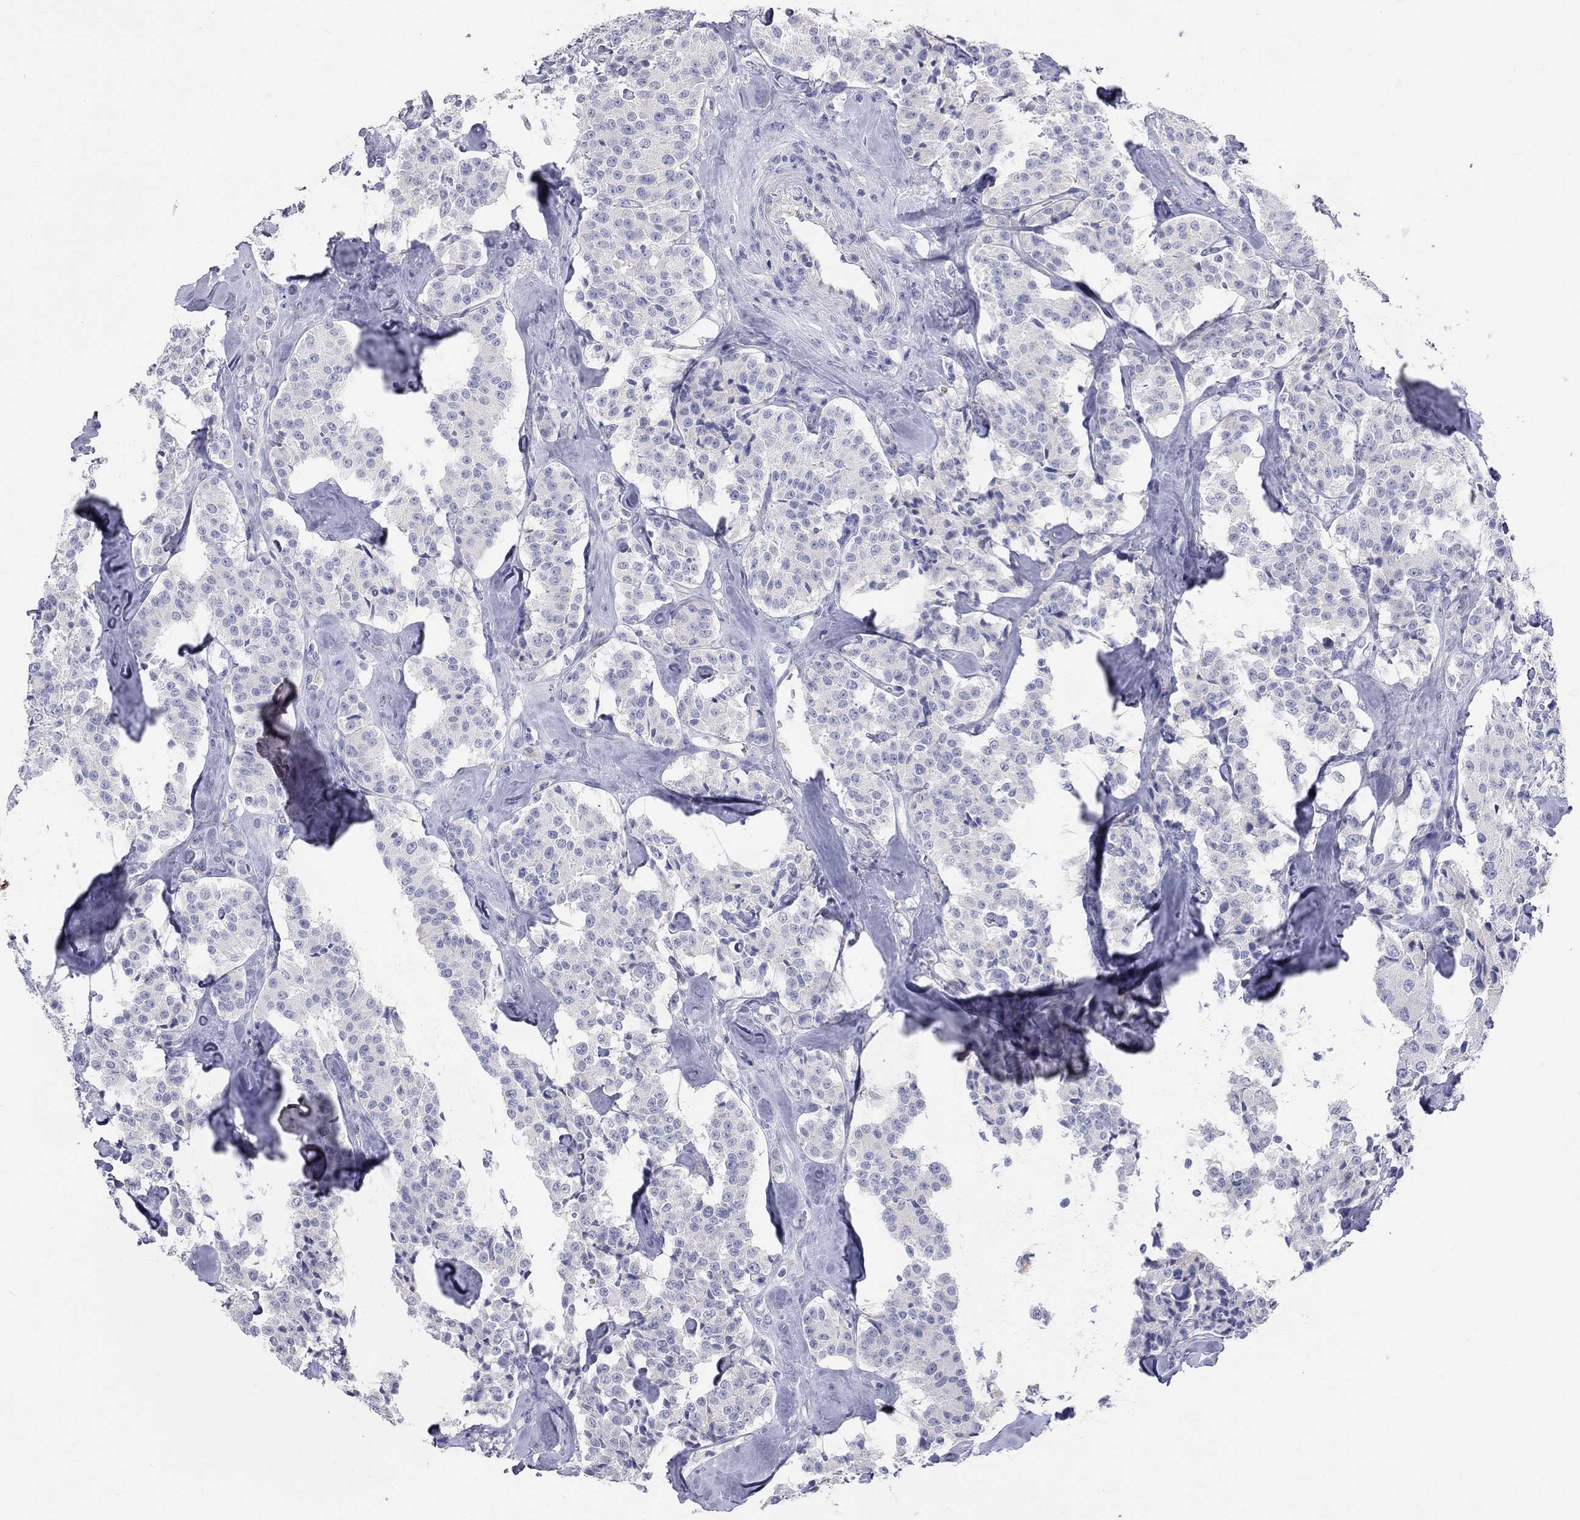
{"staining": {"intensity": "negative", "quantity": "none", "location": "none"}, "tissue": "carcinoid", "cell_type": "Tumor cells", "image_type": "cancer", "snomed": [{"axis": "morphology", "description": "Carcinoid, malignant, NOS"}, {"axis": "topography", "description": "Pancreas"}], "caption": "IHC micrograph of neoplastic tissue: human malignant carcinoid stained with DAB (3,3'-diaminobenzidine) shows no significant protein expression in tumor cells. Nuclei are stained in blue.", "gene": "PCDHGC5", "patient": {"sex": "male", "age": 41}}